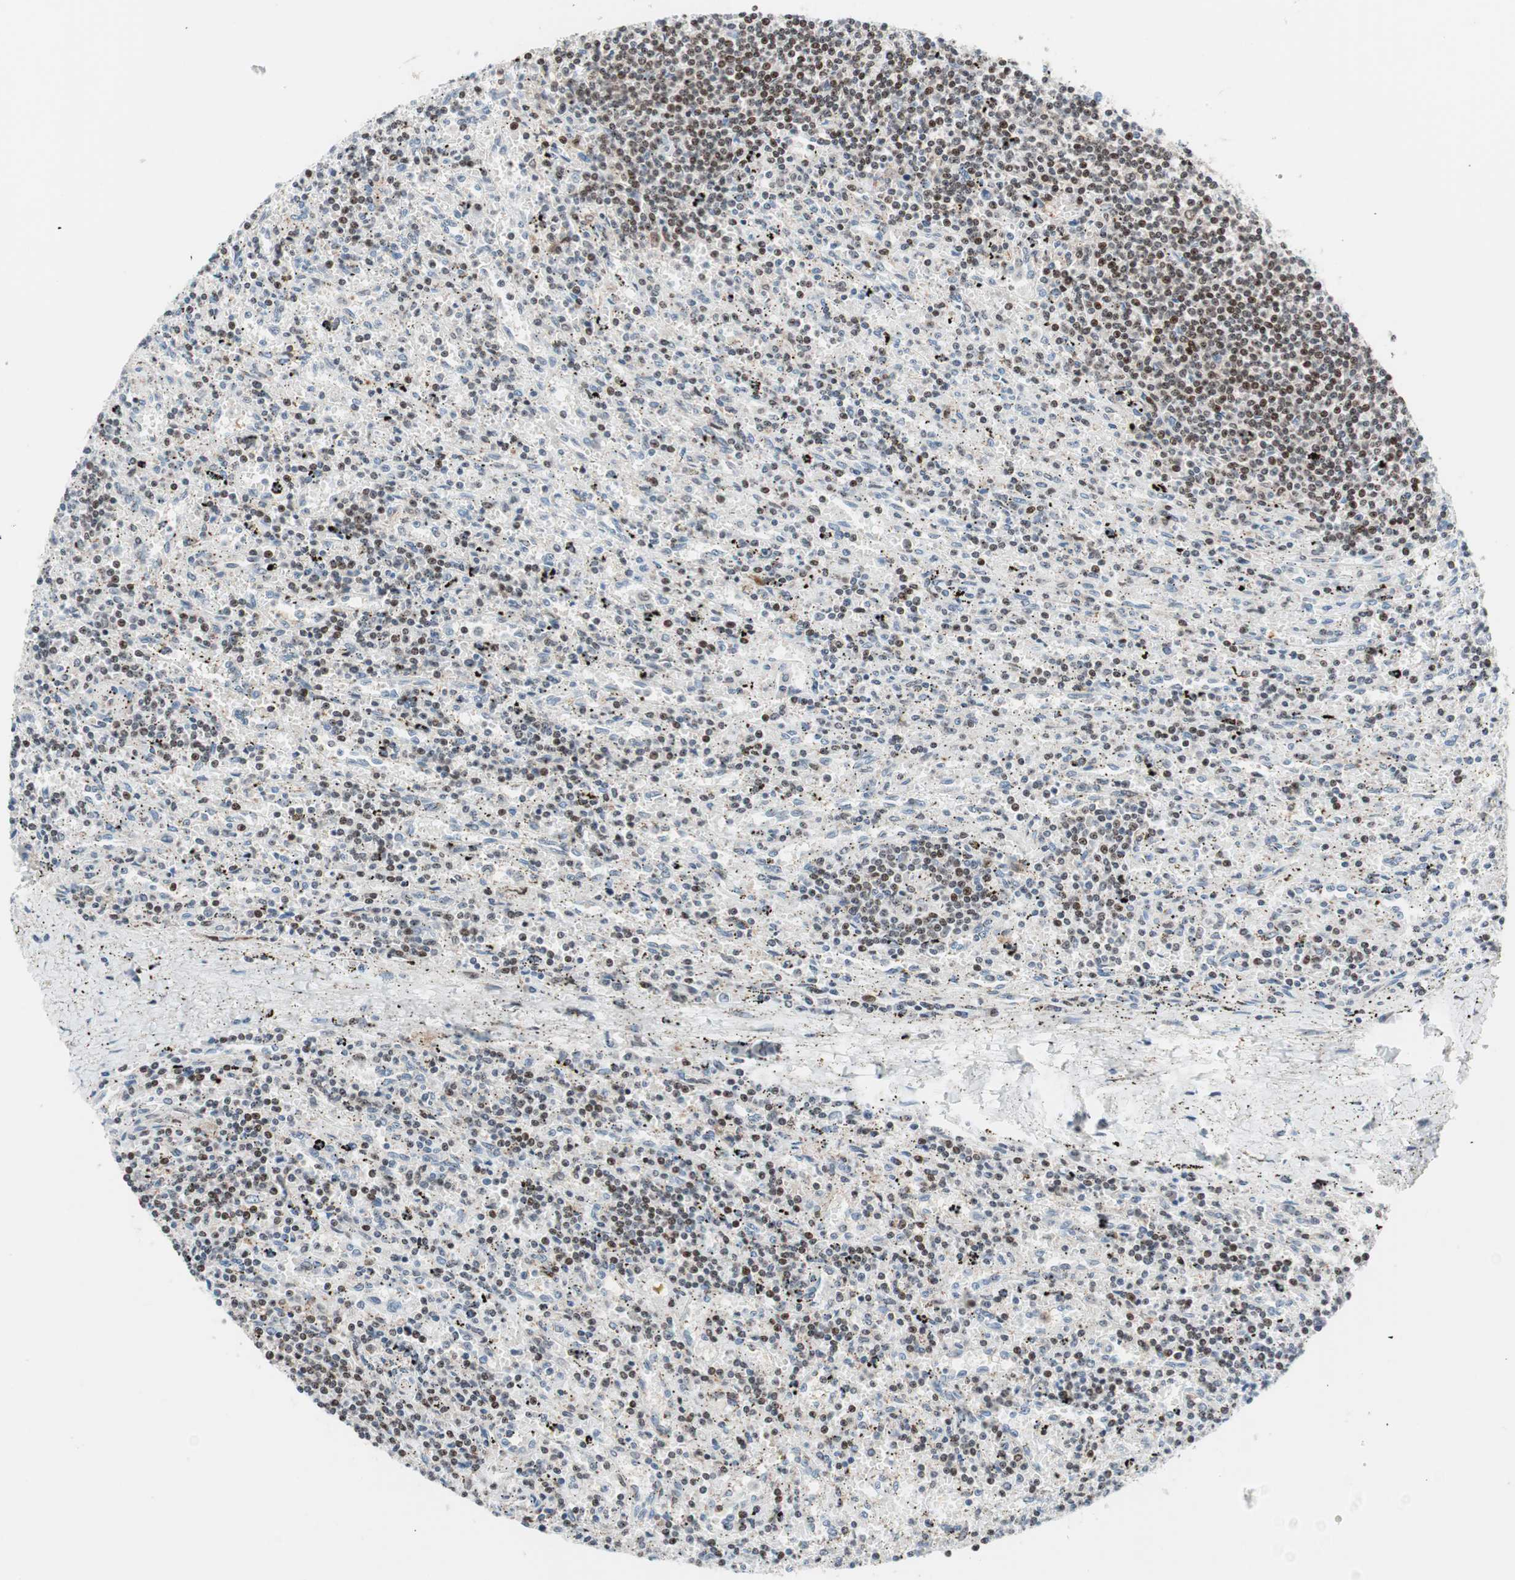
{"staining": {"intensity": "moderate", "quantity": "25%-75%", "location": "cytoplasmic/membranous,nuclear"}, "tissue": "lymphoma", "cell_type": "Tumor cells", "image_type": "cancer", "snomed": [{"axis": "morphology", "description": "Malignant lymphoma, non-Hodgkin's type, Low grade"}, {"axis": "topography", "description": "Spleen"}], "caption": "High-magnification brightfield microscopy of low-grade malignant lymphoma, non-Hodgkin's type stained with DAB (brown) and counterstained with hematoxylin (blue). tumor cells exhibit moderate cytoplasmic/membranous and nuclear positivity is appreciated in approximately25%-75% of cells.", "gene": "RGS10", "patient": {"sex": "male", "age": 76}}